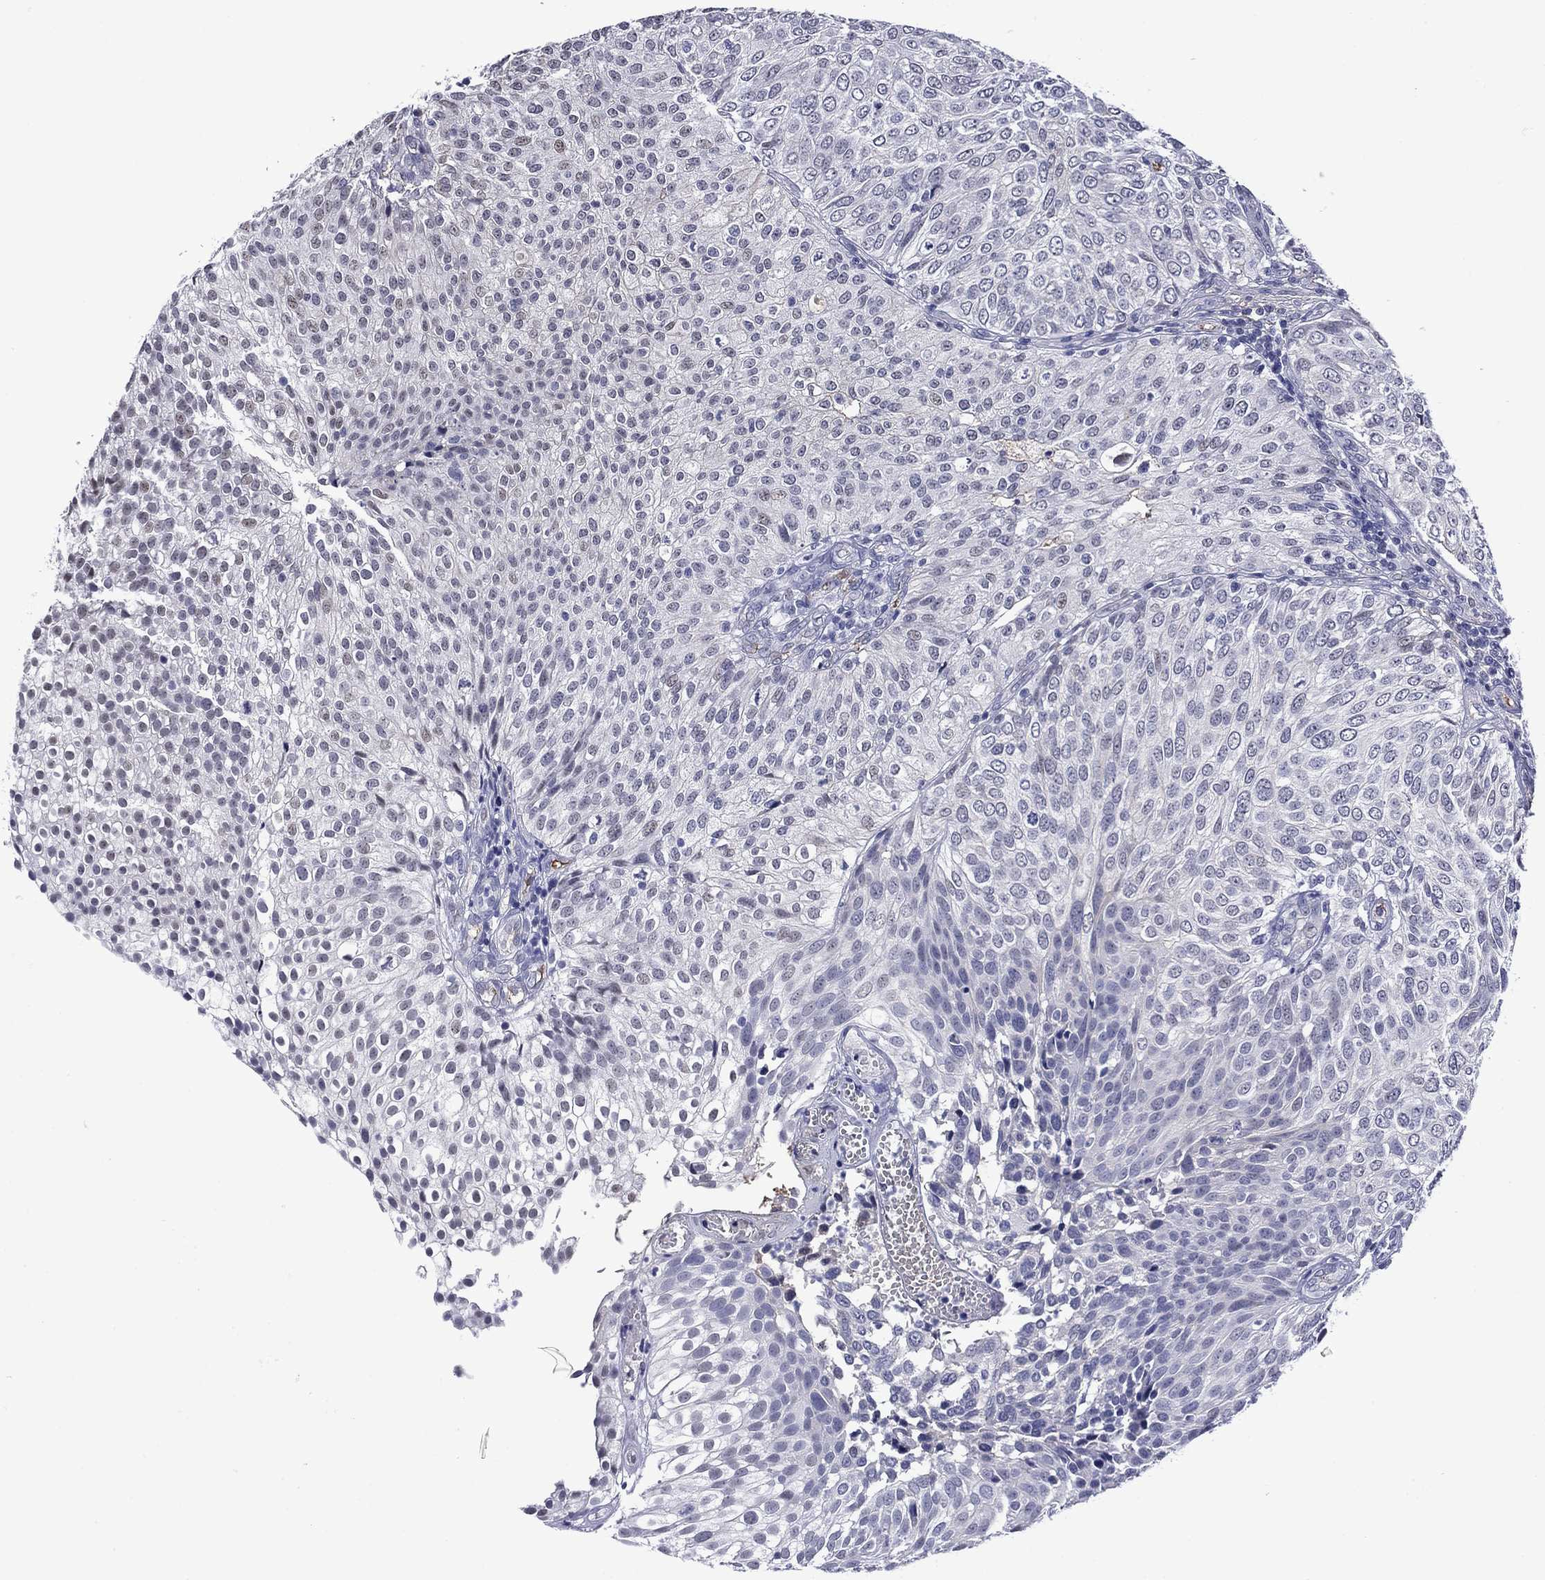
{"staining": {"intensity": "negative", "quantity": "none", "location": "none"}, "tissue": "urothelial cancer", "cell_type": "Tumor cells", "image_type": "cancer", "snomed": [{"axis": "morphology", "description": "Urothelial carcinoma, High grade"}, {"axis": "topography", "description": "Urinary bladder"}], "caption": "Immunohistochemical staining of urothelial cancer reveals no significant expression in tumor cells.", "gene": "APOA2", "patient": {"sex": "female", "age": 79}}